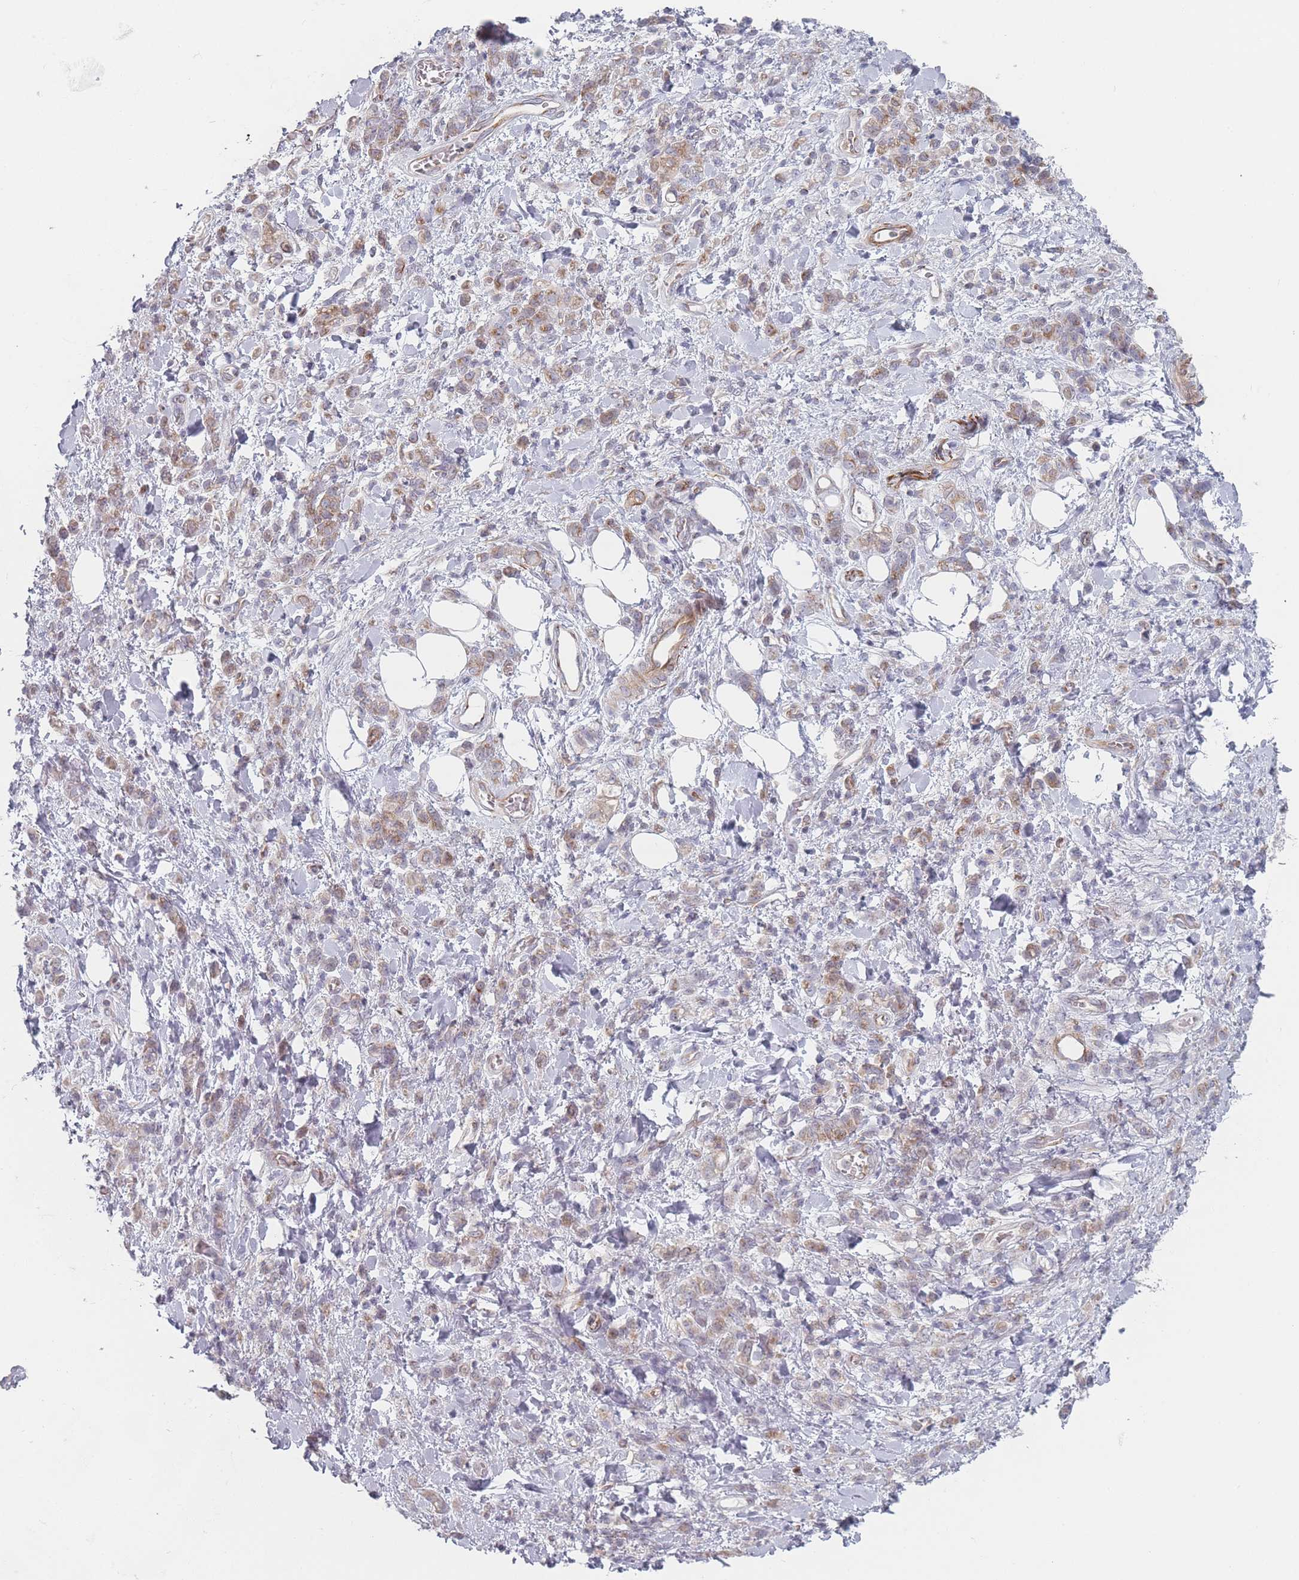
{"staining": {"intensity": "moderate", "quantity": ">75%", "location": "cytoplasmic/membranous"}, "tissue": "stomach cancer", "cell_type": "Tumor cells", "image_type": "cancer", "snomed": [{"axis": "morphology", "description": "Adenocarcinoma, NOS"}, {"axis": "topography", "description": "Stomach"}], "caption": "Stomach cancer (adenocarcinoma) stained with immunohistochemistry demonstrates moderate cytoplasmic/membranous expression in approximately >75% of tumor cells. The staining was performed using DAB (3,3'-diaminobenzidine), with brown indicating positive protein expression. Nuclei are stained blue with hematoxylin.", "gene": "RNF4", "patient": {"sex": "male", "age": 77}}